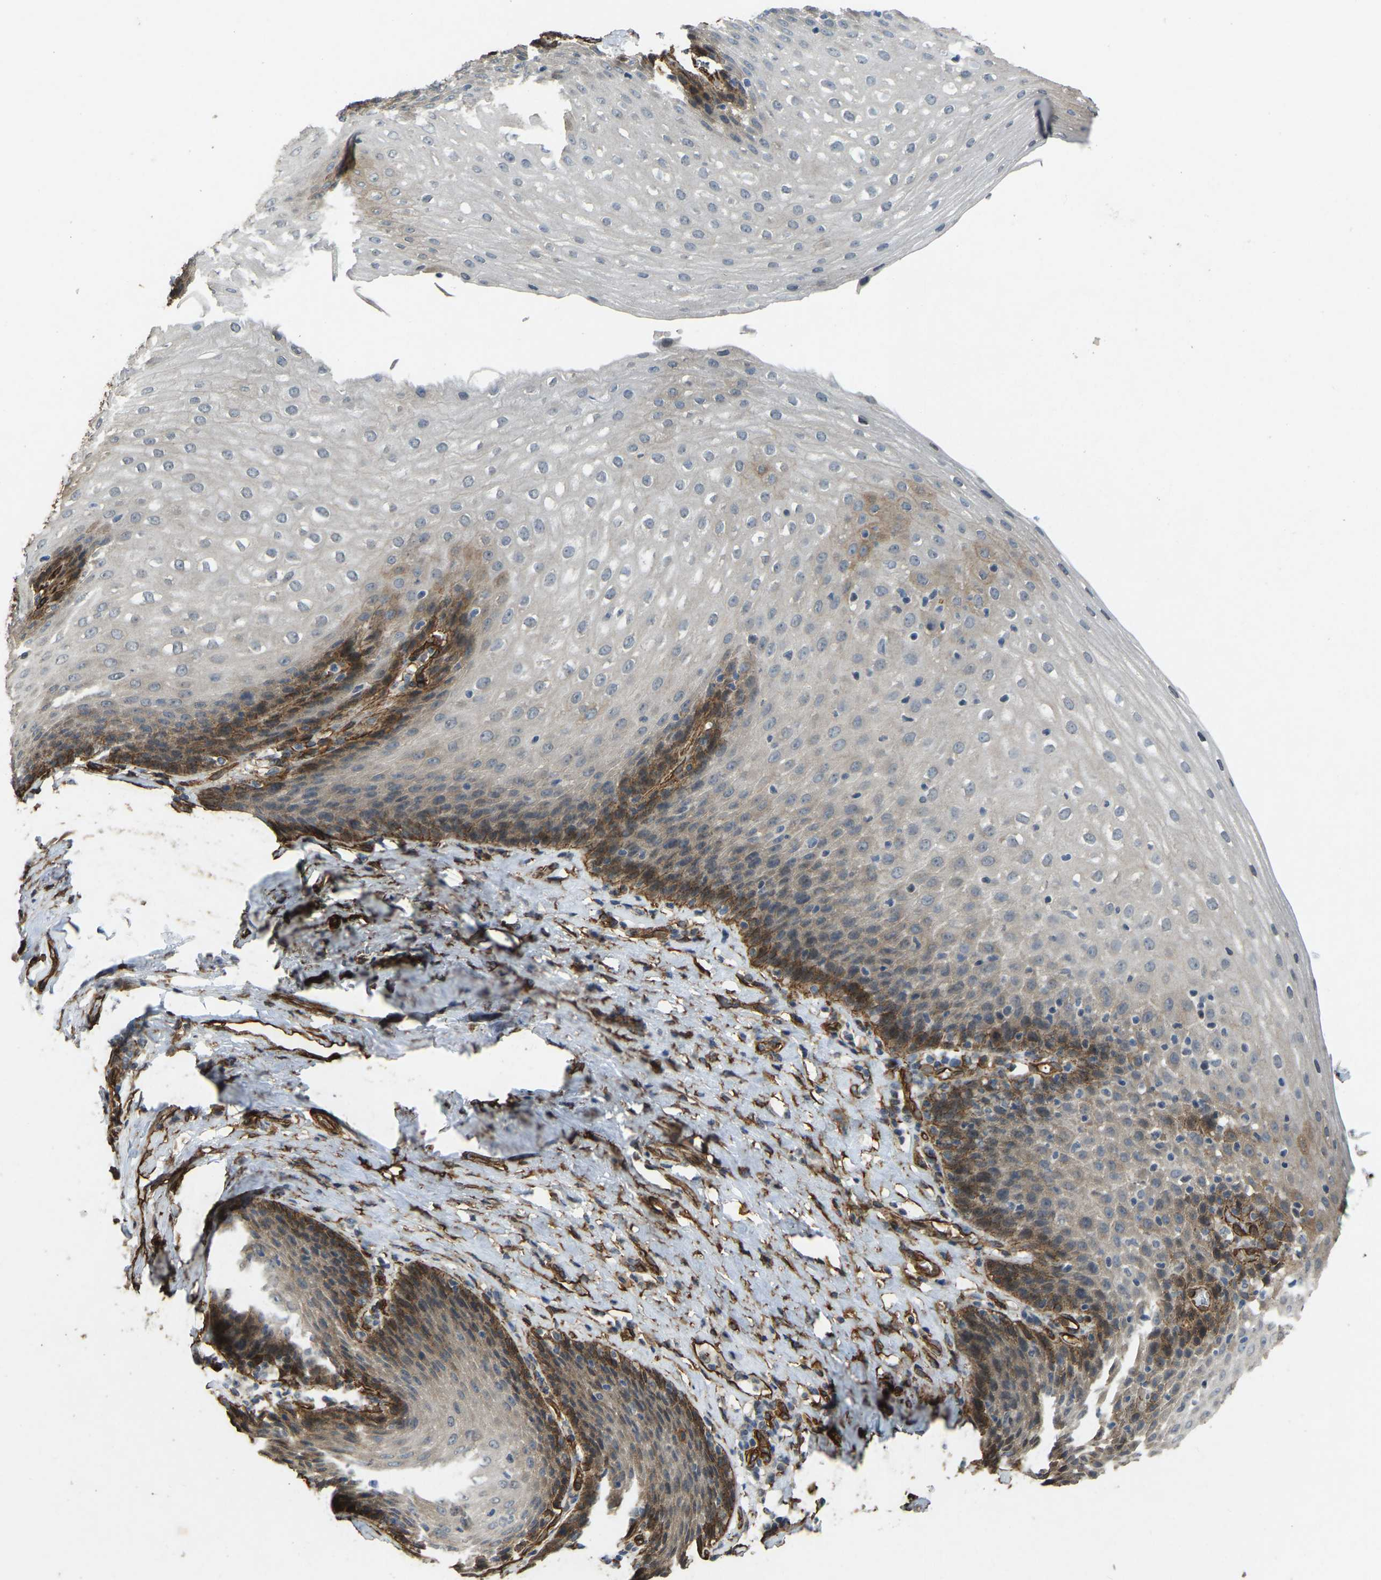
{"staining": {"intensity": "moderate", "quantity": "<25%", "location": "cytoplasmic/membranous"}, "tissue": "esophagus", "cell_type": "Squamous epithelial cells", "image_type": "normal", "snomed": [{"axis": "morphology", "description": "Normal tissue, NOS"}, {"axis": "topography", "description": "Esophagus"}], "caption": "Immunohistochemical staining of normal esophagus displays low levels of moderate cytoplasmic/membranous staining in about <25% of squamous epithelial cells.", "gene": "NMB", "patient": {"sex": "female", "age": 61}}